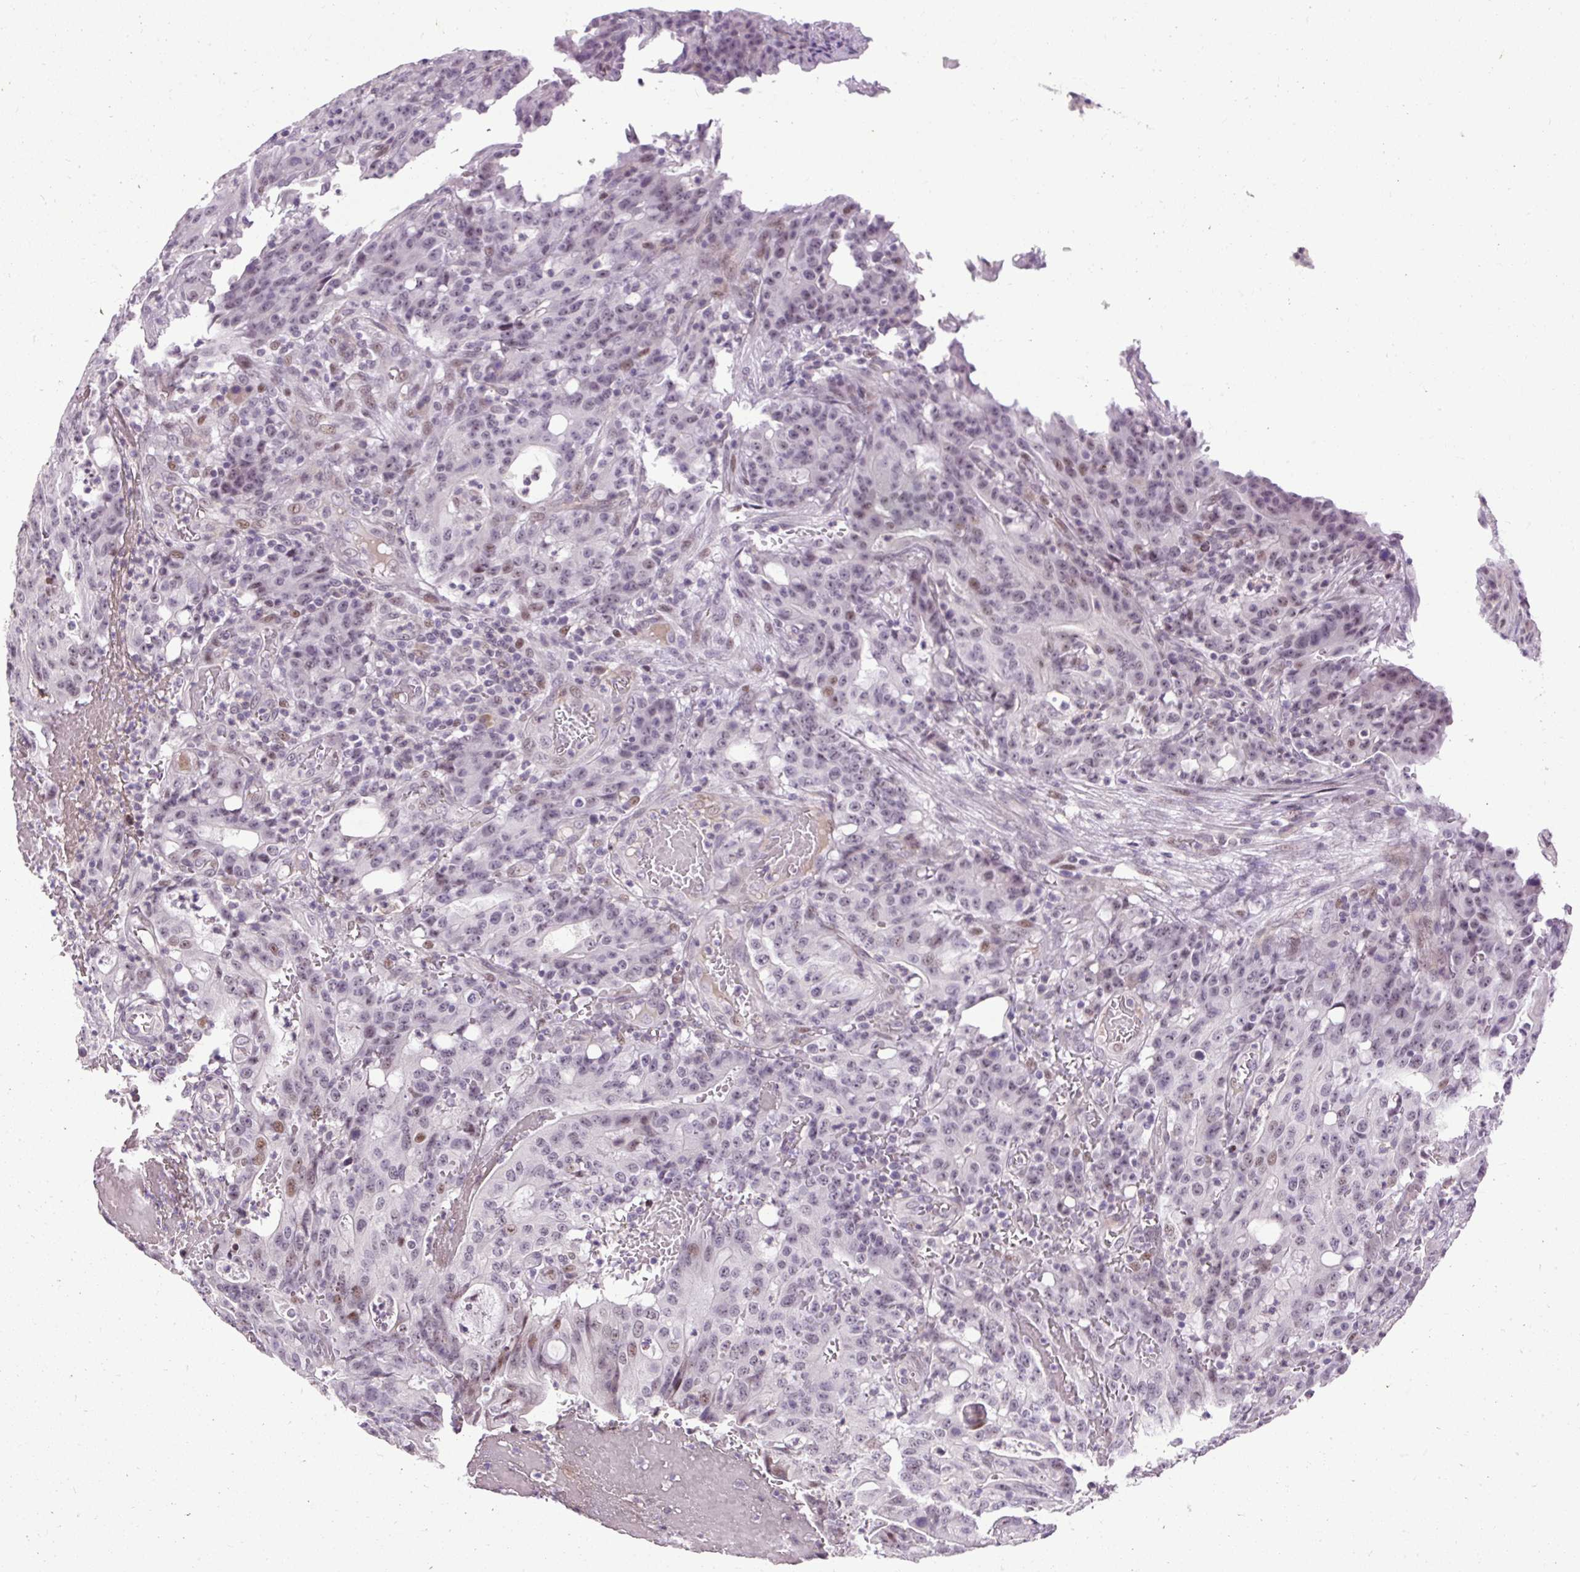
{"staining": {"intensity": "moderate", "quantity": "<25%", "location": "nuclear"}, "tissue": "colorectal cancer", "cell_type": "Tumor cells", "image_type": "cancer", "snomed": [{"axis": "morphology", "description": "Adenocarcinoma, NOS"}, {"axis": "topography", "description": "Colon"}], "caption": "Colorectal cancer tissue shows moderate nuclear staining in approximately <25% of tumor cells, visualized by immunohistochemistry. (Brightfield microscopy of DAB IHC at high magnification).", "gene": "ARHGEF18", "patient": {"sex": "male", "age": 83}}